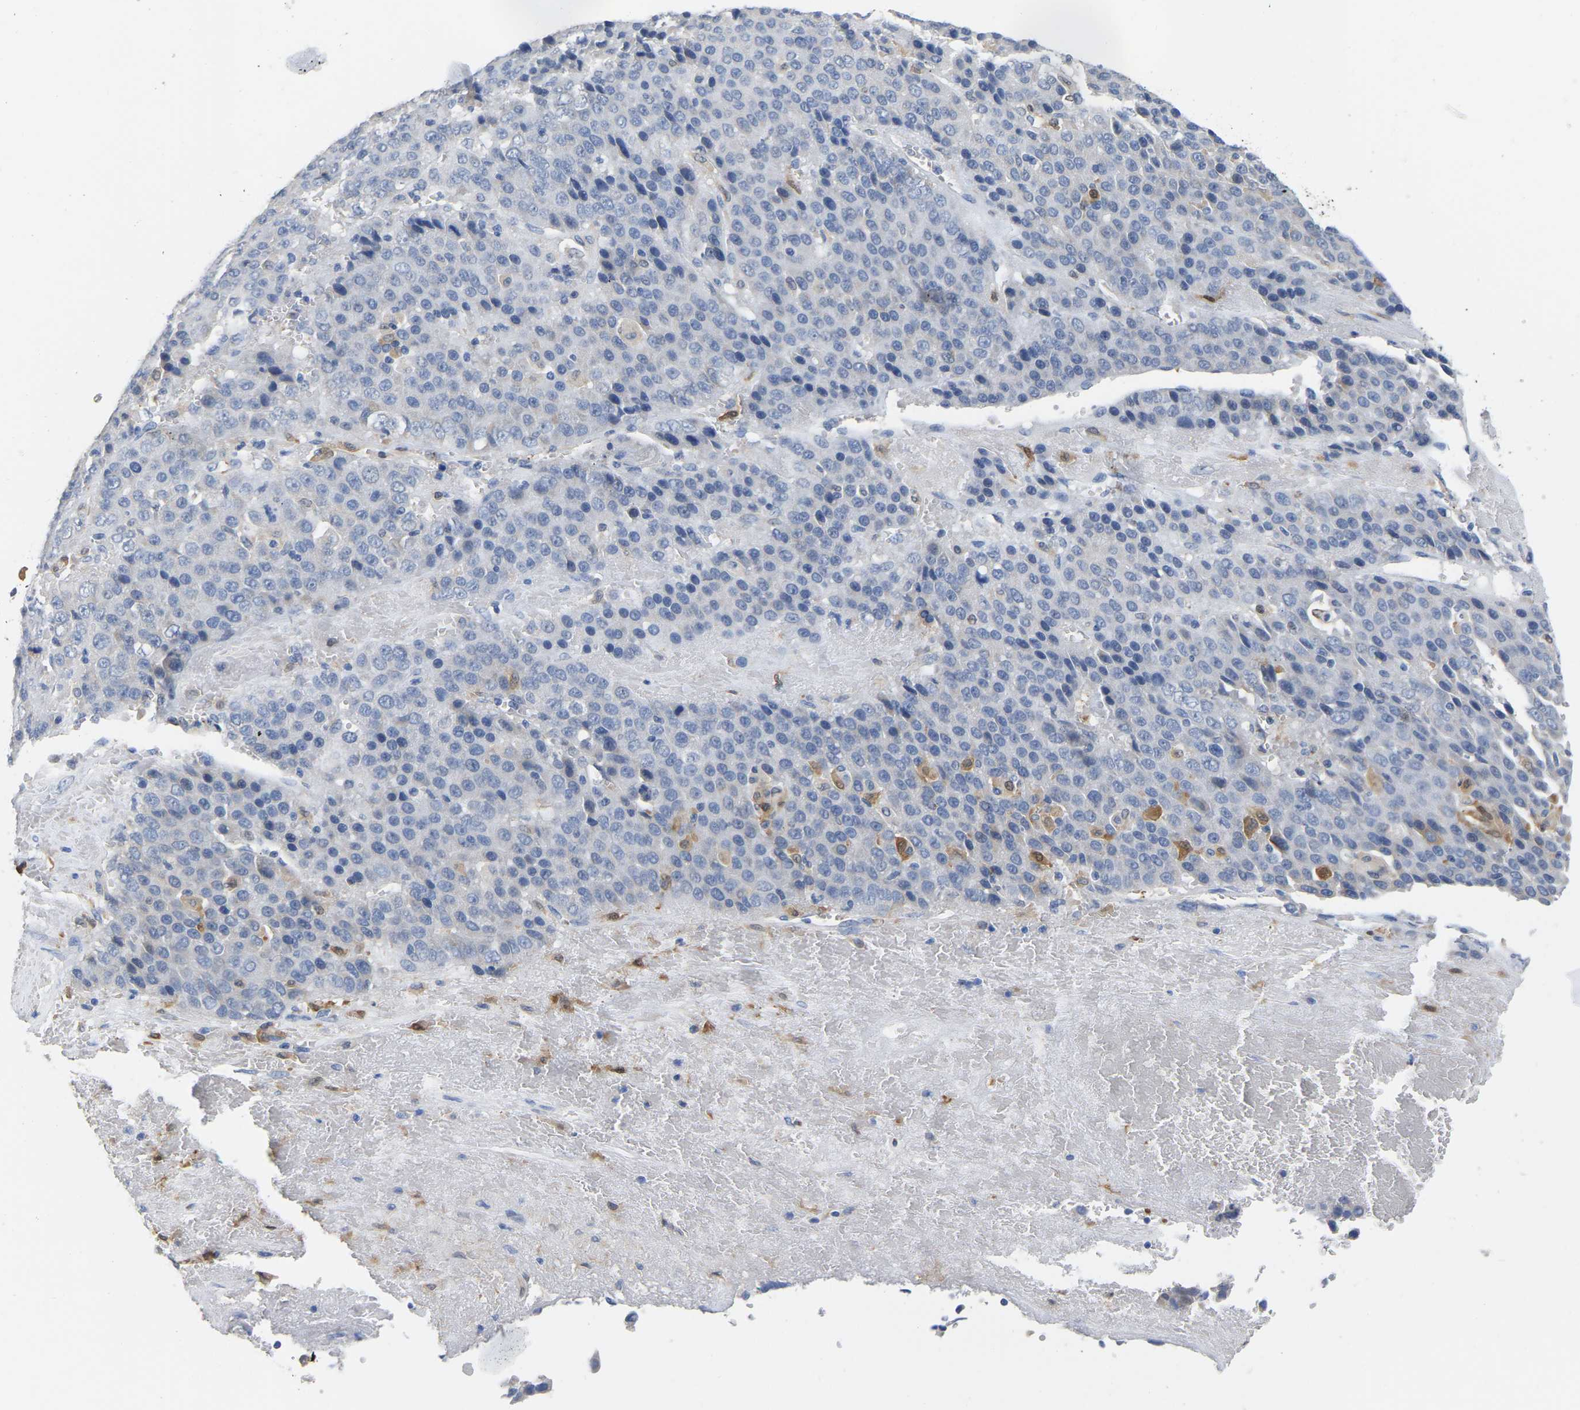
{"staining": {"intensity": "negative", "quantity": "none", "location": "none"}, "tissue": "liver cancer", "cell_type": "Tumor cells", "image_type": "cancer", "snomed": [{"axis": "morphology", "description": "Carcinoma, Hepatocellular, NOS"}, {"axis": "topography", "description": "Liver"}], "caption": "Tumor cells are negative for brown protein staining in liver hepatocellular carcinoma.", "gene": "ULBP2", "patient": {"sex": "female", "age": 53}}